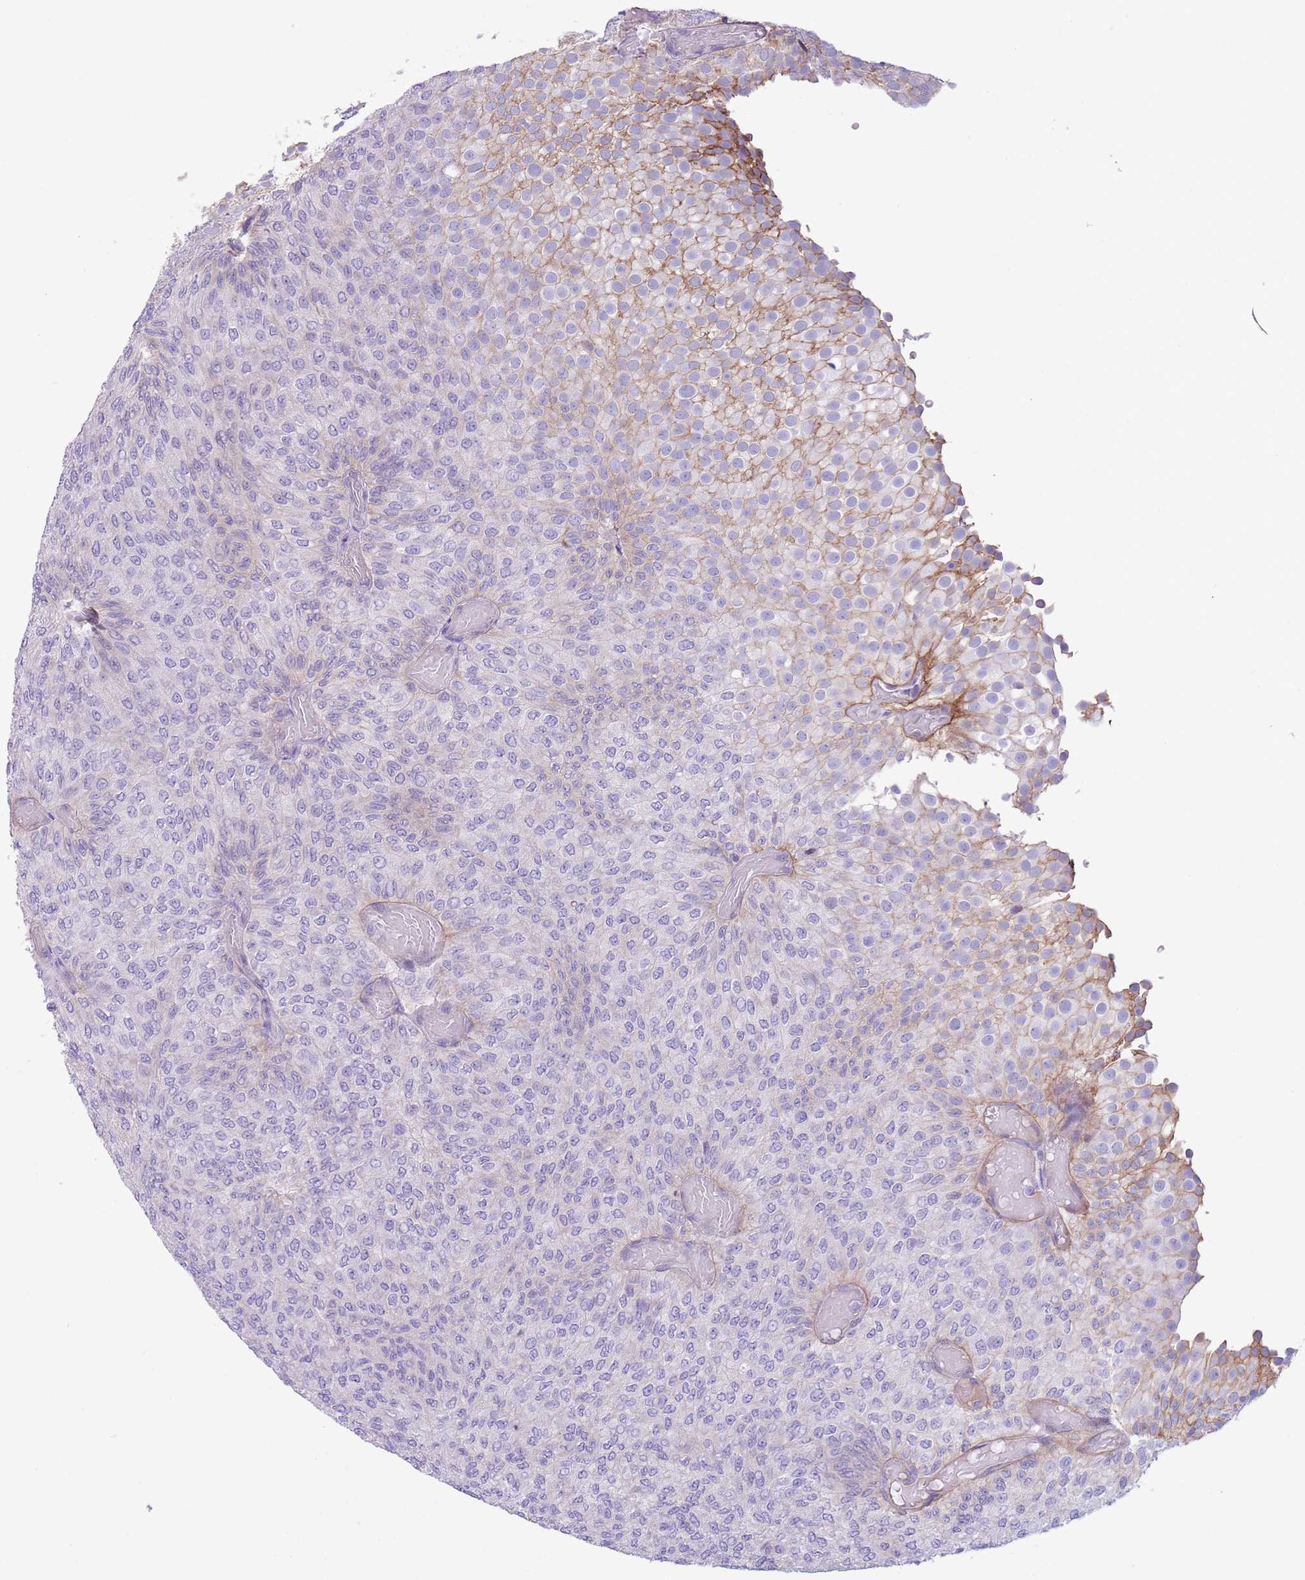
{"staining": {"intensity": "weak", "quantity": "<25%", "location": "cytoplasmic/membranous"}, "tissue": "urothelial cancer", "cell_type": "Tumor cells", "image_type": "cancer", "snomed": [{"axis": "morphology", "description": "Urothelial carcinoma, Low grade"}, {"axis": "topography", "description": "Urinary bladder"}], "caption": "IHC histopathology image of neoplastic tissue: human low-grade urothelial carcinoma stained with DAB (3,3'-diaminobenzidine) exhibits no significant protein expression in tumor cells.", "gene": "RBP3", "patient": {"sex": "male", "age": 78}}